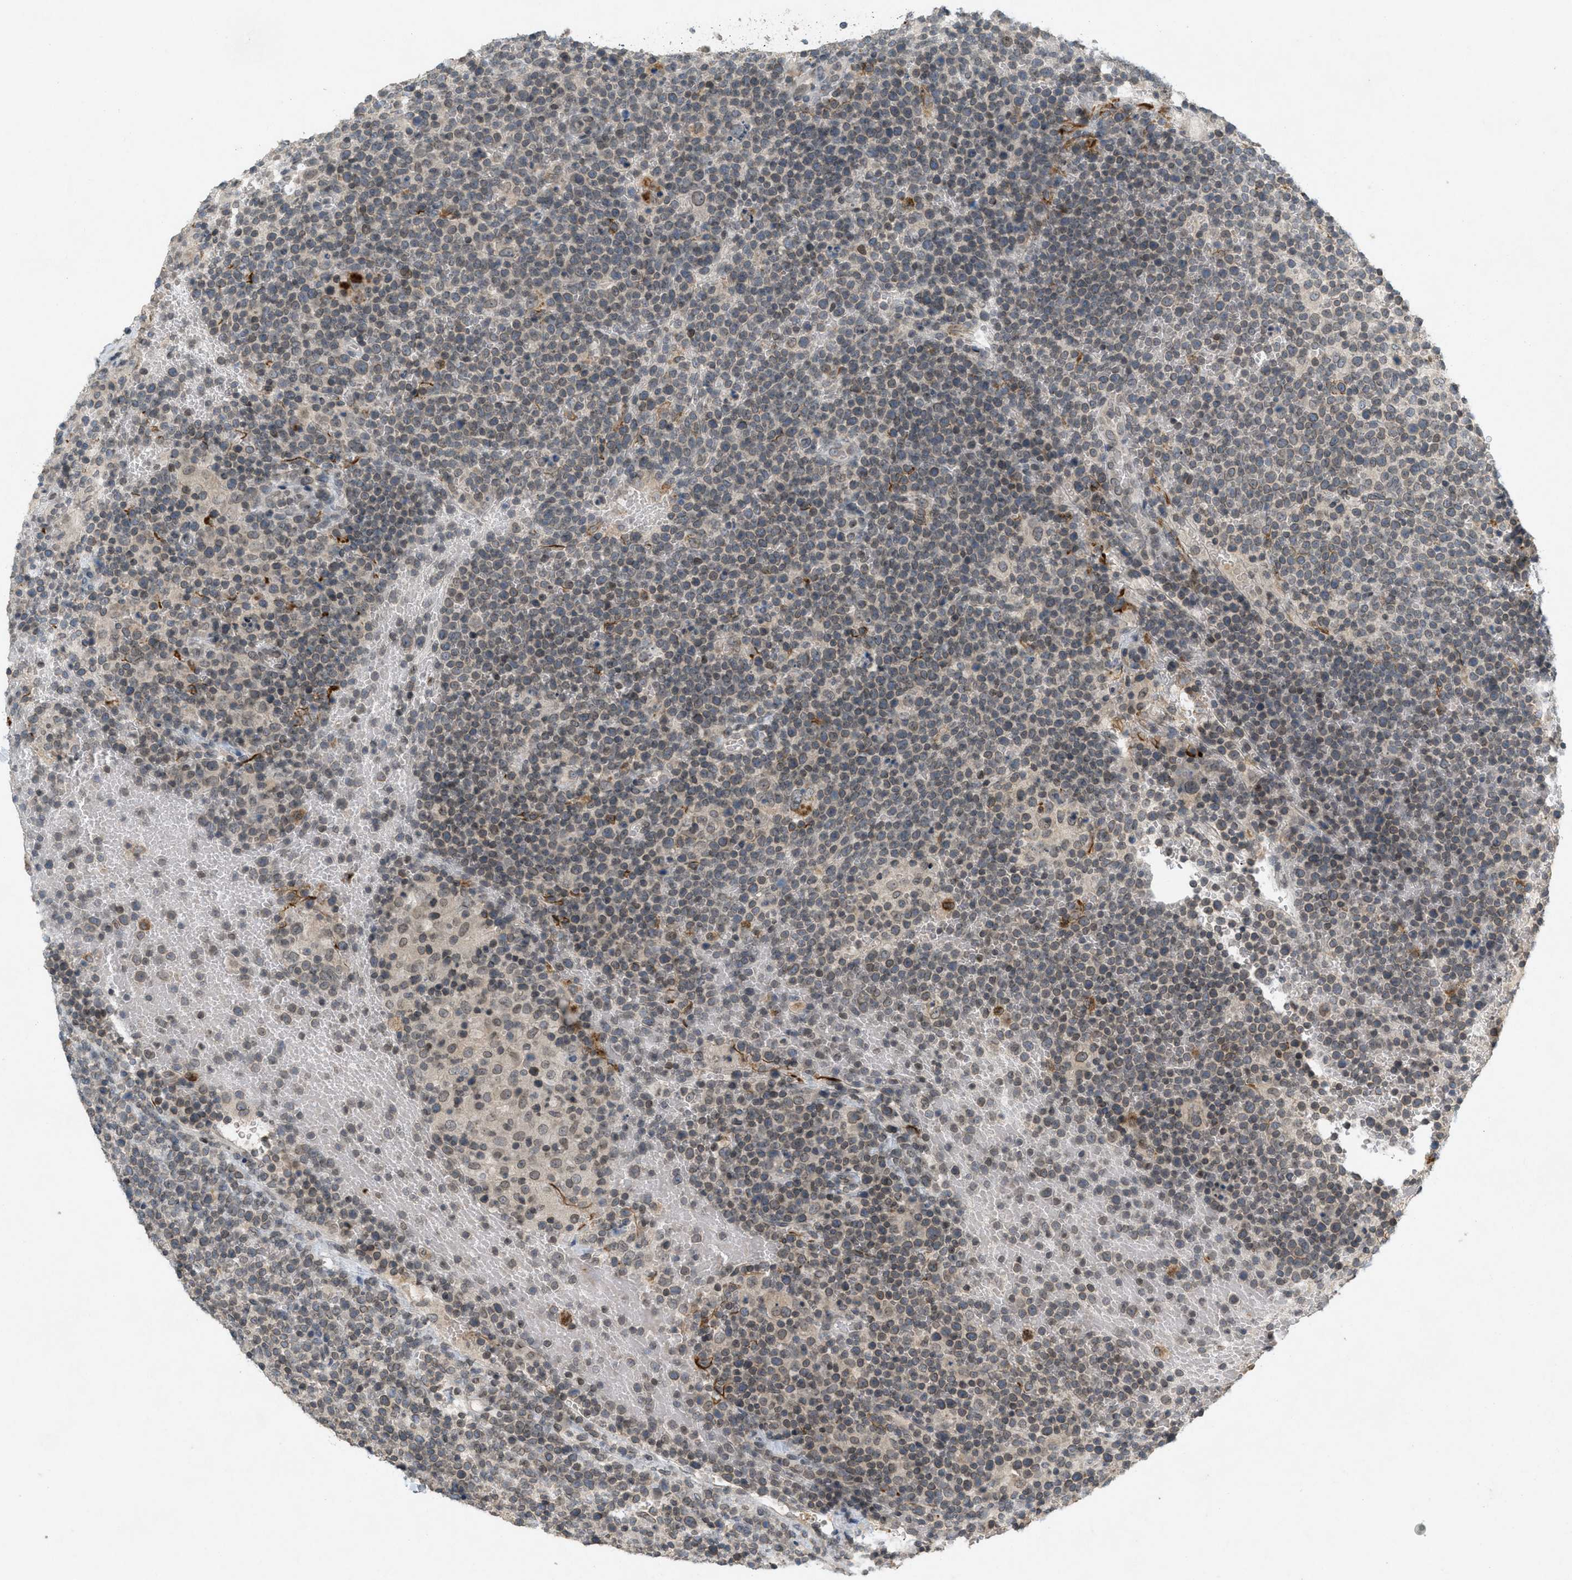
{"staining": {"intensity": "moderate", "quantity": "<25%", "location": "nuclear"}, "tissue": "lymphoma", "cell_type": "Tumor cells", "image_type": "cancer", "snomed": [{"axis": "morphology", "description": "Malignant lymphoma, non-Hodgkin's type, High grade"}, {"axis": "topography", "description": "Lymph node"}], "caption": "A high-resolution photomicrograph shows immunohistochemistry (IHC) staining of lymphoma, which displays moderate nuclear positivity in approximately <25% of tumor cells.", "gene": "ABHD6", "patient": {"sex": "male", "age": 61}}